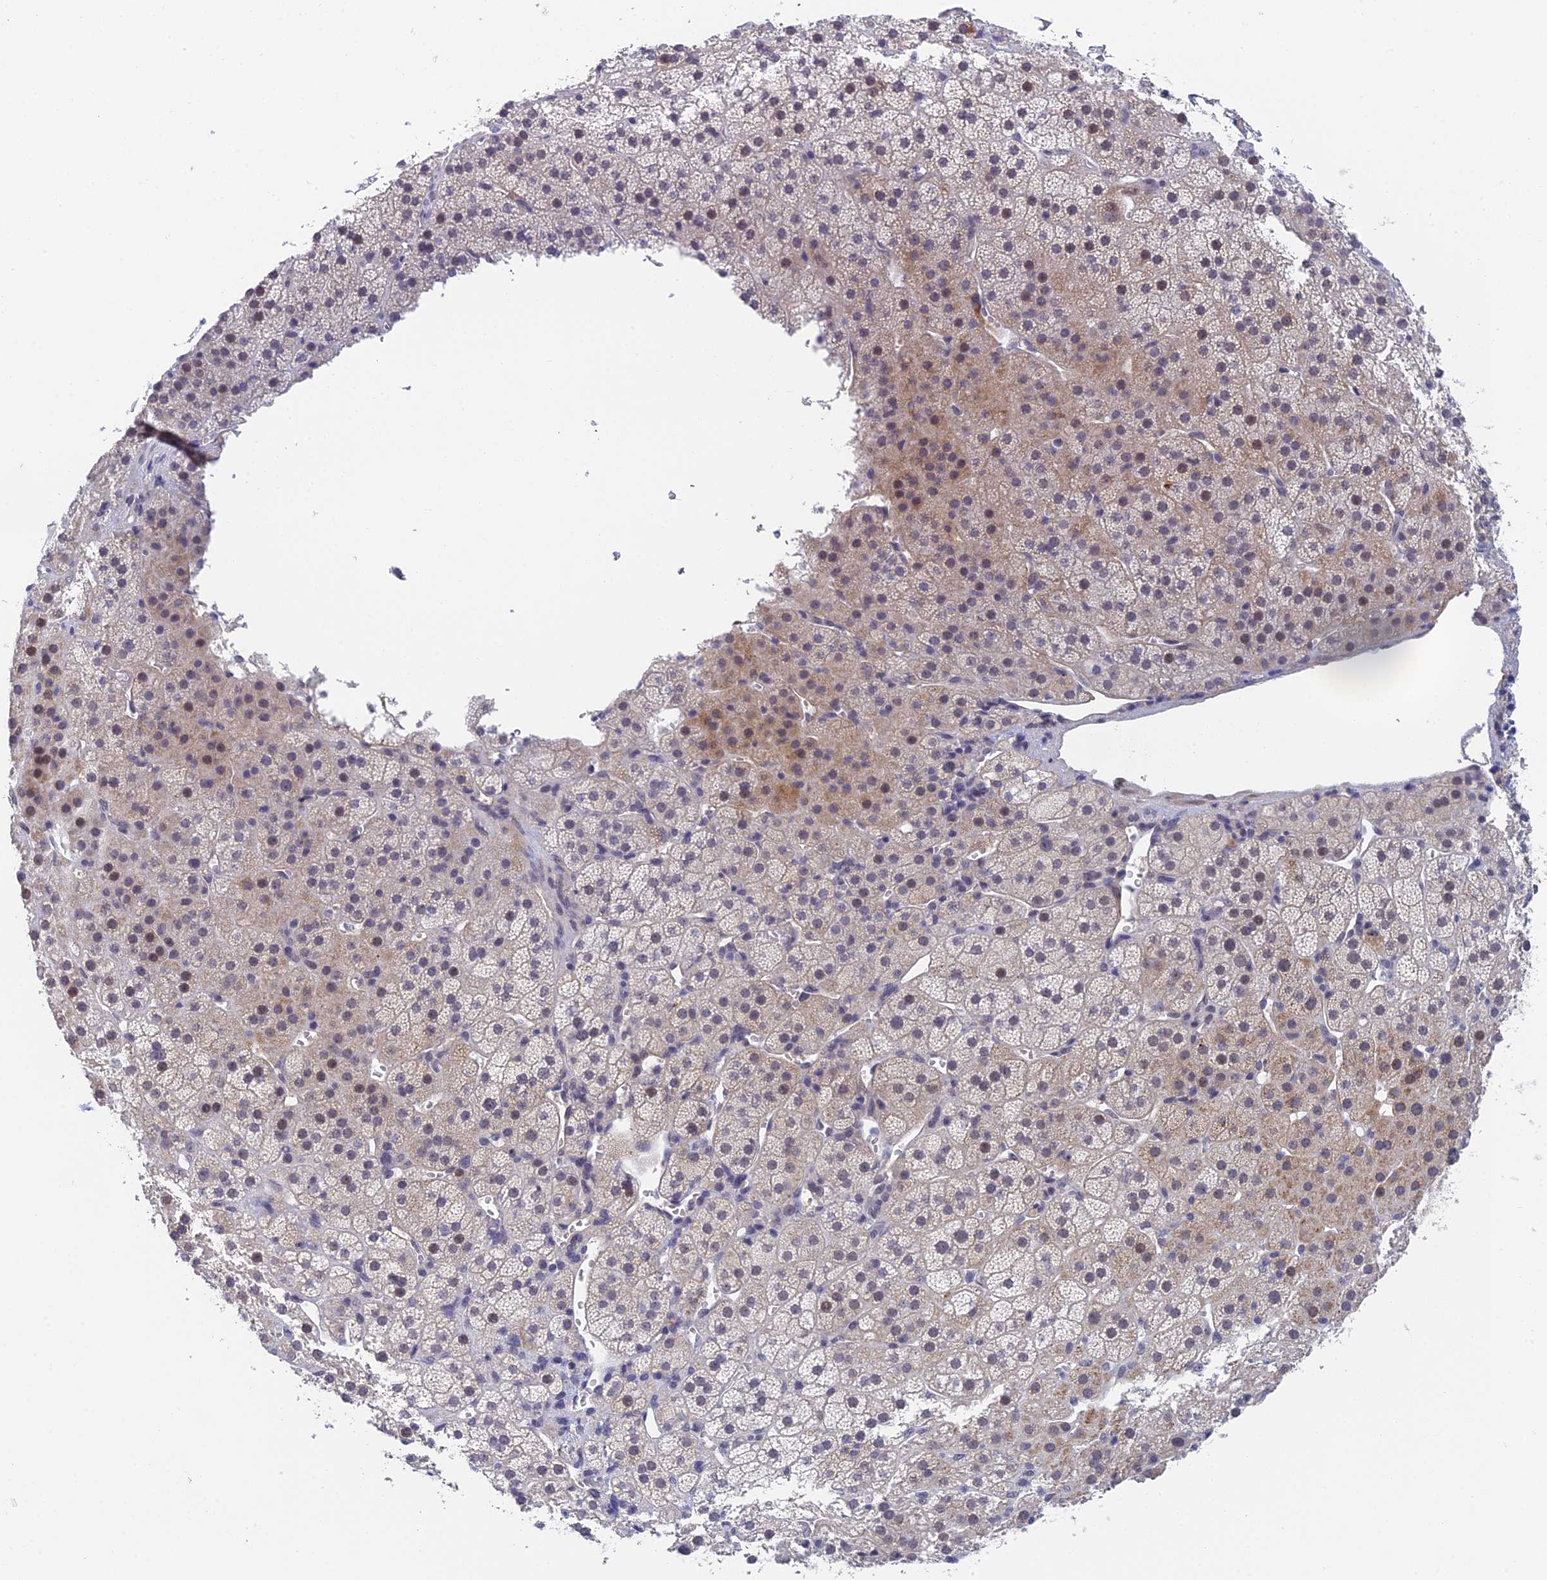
{"staining": {"intensity": "weak", "quantity": "<25%", "location": "cytoplasmic/membranous"}, "tissue": "adrenal gland", "cell_type": "Glandular cells", "image_type": "normal", "snomed": [{"axis": "morphology", "description": "Normal tissue, NOS"}, {"axis": "topography", "description": "Adrenal gland"}], "caption": "Immunohistochemical staining of unremarkable adrenal gland demonstrates no significant positivity in glandular cells.", "gene": "NSMCE1", "patient": {"sex": "female", "age": 70}}